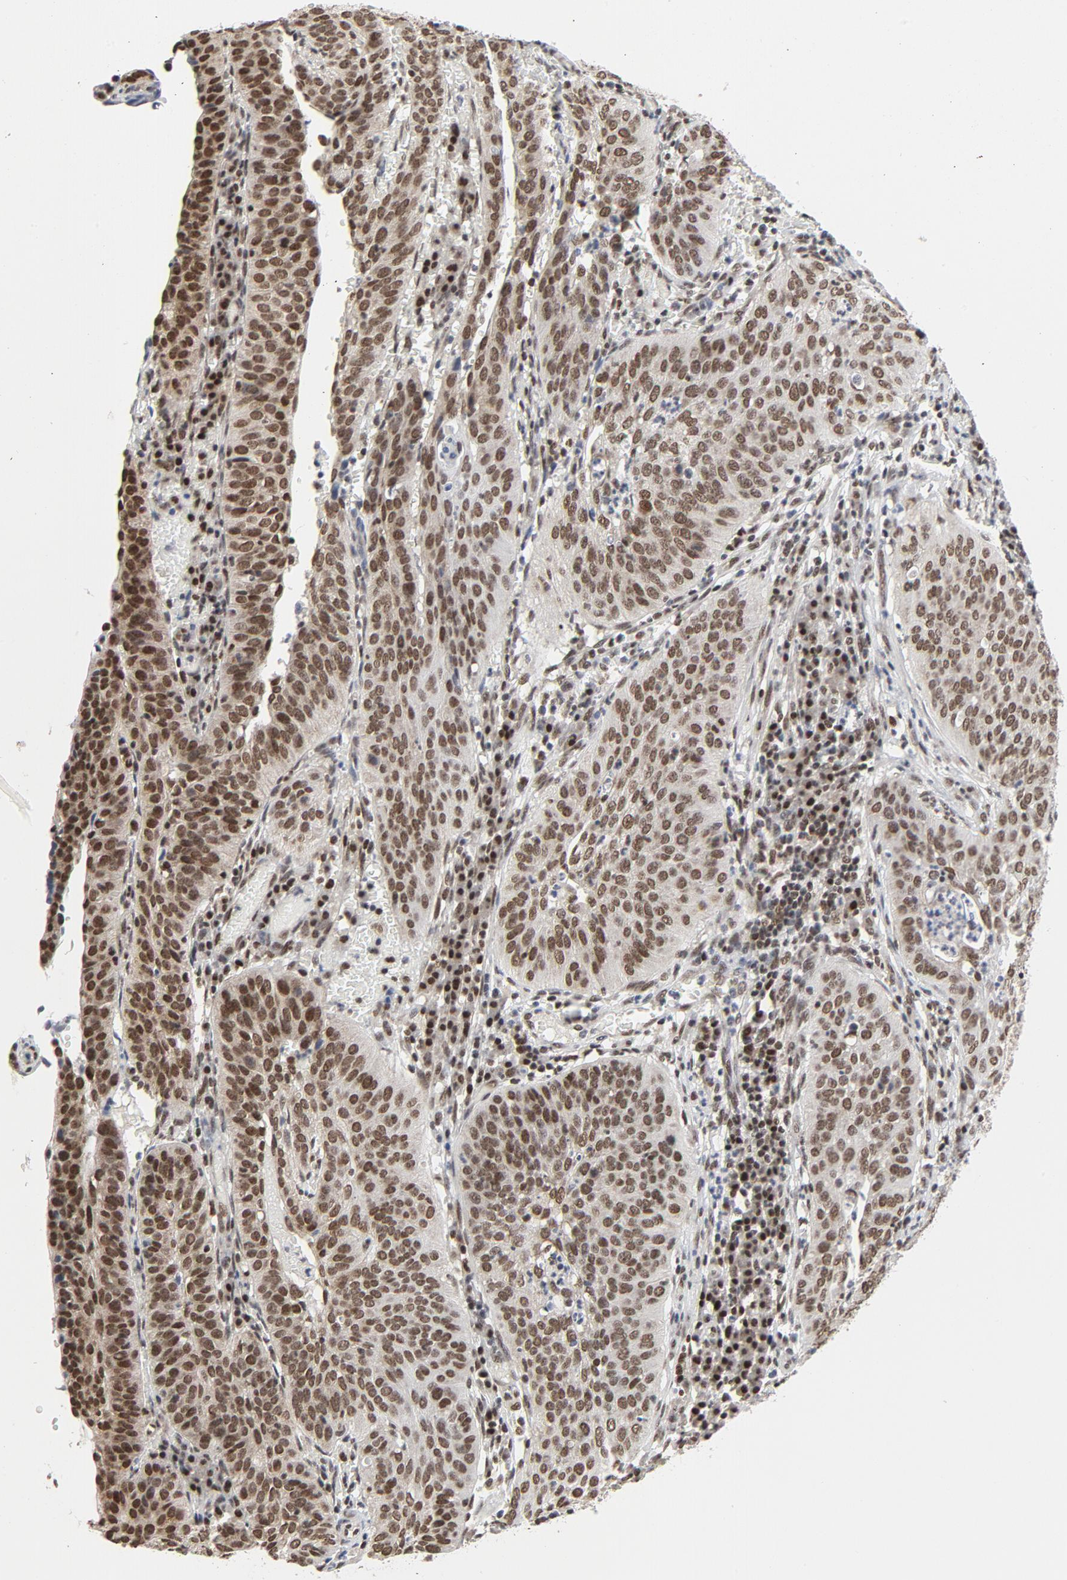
{"staining": {"intensity": "strong", "quantity": ">75%", "location": "nuclear"}, "tissue": "cervical cancer", "cell_type": "Tumor cells", "image_type": "cancer", "snomed": [{"axis": "morphology", "description": "Squamous cell carcinoma, NOS"}, {"axis": "topography", "description": "Cervix"}], "caption": "Immunohistochemistry staining of cervical squamous cell carcinoma, which demonstrates high levels of strong nuclear staining in about >75% of tumor cells indicating strong nuclear protein staining. The staining was performed using DAB (3,3'-diaminobenzidine) (brown) for protein detection and nuclei were counterstained in hematoxylin (blue).", "gene": "ERCC1", "patient": {"sex": "female", "age": 39}}